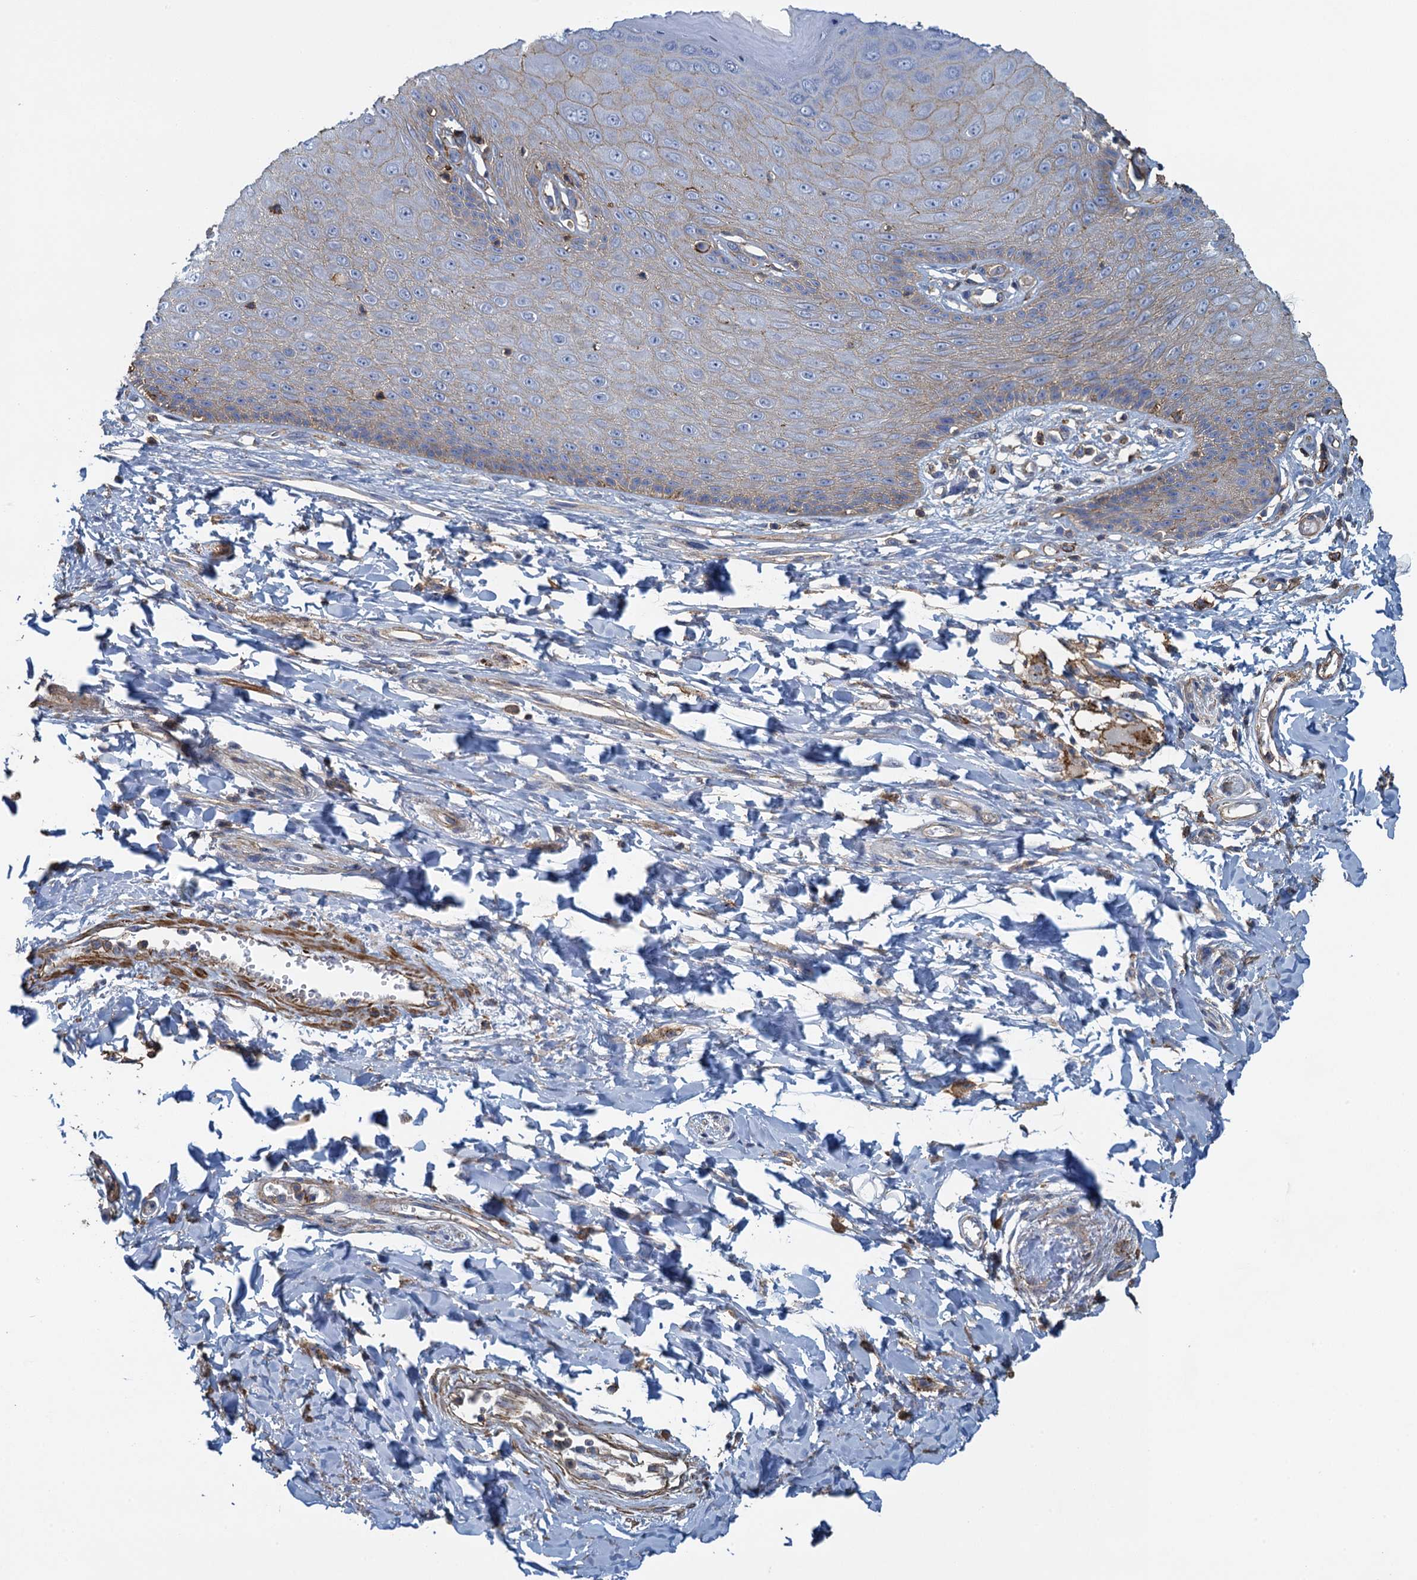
{"staining": {"intensity": "weak", "quantity": "25%-75%", "location": "cytoplasmic/membranous"}, "tissue": "skin", "cell_type": "Epidermal cells", "image_type": "normal", "snomed": [{"axis": "morphology", "description": "Normal tissue, NOS"}, {"axis": "topography", "description": "Anal"}], "caption": "Skin was stained to show a protein in brown. There is low levels of weak cytoplasmic/membranous staining in about 25%-75% of epidermal cells. Using DAB (brown) and hematoxylin (blue) stains, captured at high magnification using brightfield microscopy.", "gene": "PROSER2", "patient": {"sex": "male", "age": 78}}